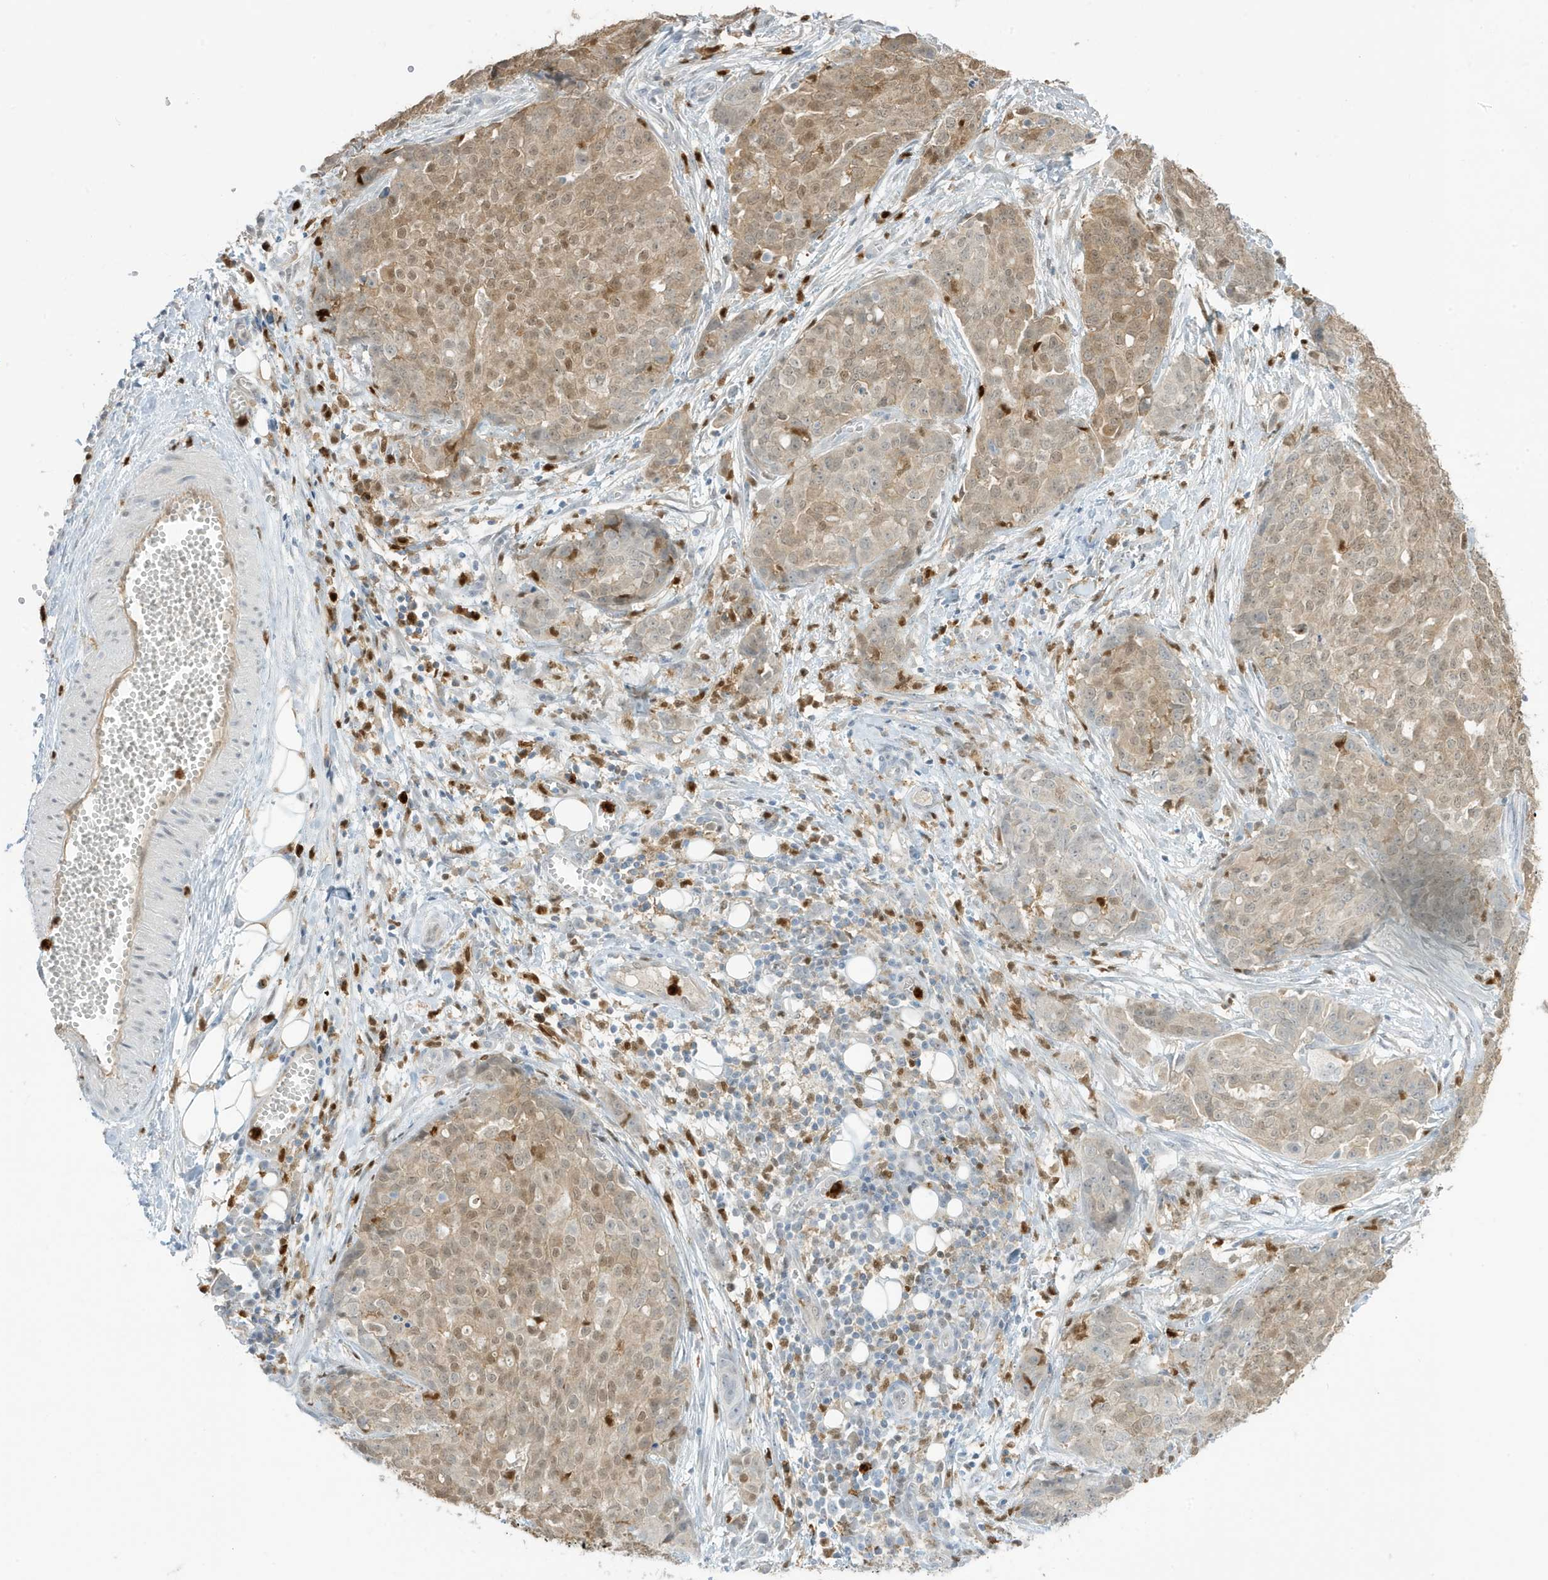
{"staining": {"intensity": "weak", "quantity": "25%-75%", "location": "cytoplasmic/membranous,nuclear"}, "tissue": "ovarian cancer", "cell_type": "Tumor cells", "image_type": "cancer", "snomed": [{"axis": "morphology", "description": "Cystadenocarcinoma, serous, NOS"}, {"axis": "topography", "description": "Soft tissue"}, {"axis": "topography", "description": "Ovary"}], "caption": "This histopathology image reveals immunohistochemistry staining of human ovarian serous cystadenocarcinoma, with low weak cytoplasmic/membranous and nuclear expression in about 25%-75% of tumor cells.", "gene": "GCA", "patient": {"sex": "female", "age": 57}}